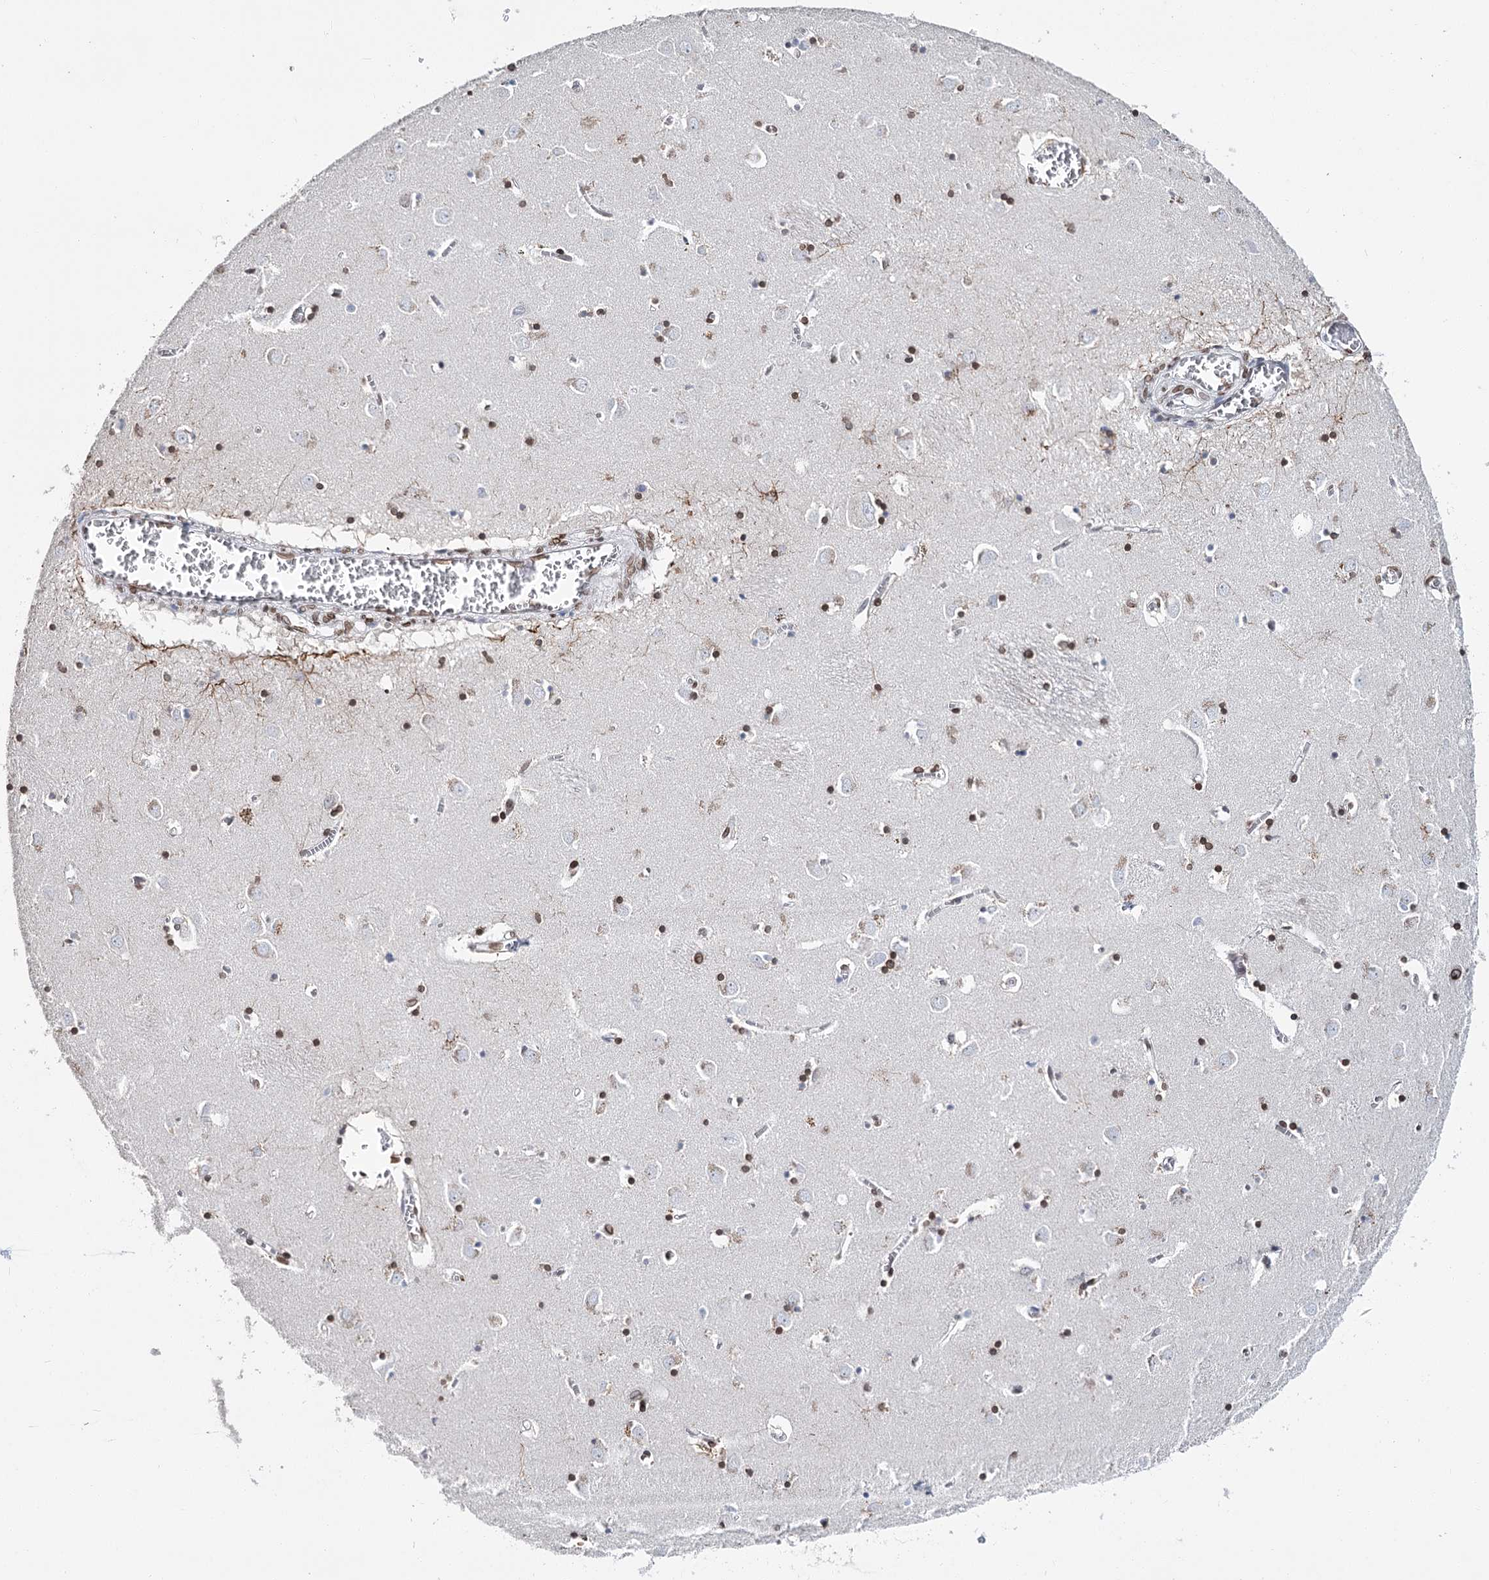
{"staining": {"intensity": "moderate", "quantity": "25%-75%", "location": "nuclear"}, "tissue": "caudate", "cell_type": "Glial cells", "image_type": "normal", "snomed": [{"axis": "morphology", "description": "Normal tissue, NOS"}, {"axis": "topography", "description": "Lateral ventricle wall"}], "caption": "Moderate nuclear positivity is identified in about 25%-75% of glial cells in normal caudate.", "gene": "KIAA0930", "patient": {"sex": "male", "age": 70}}